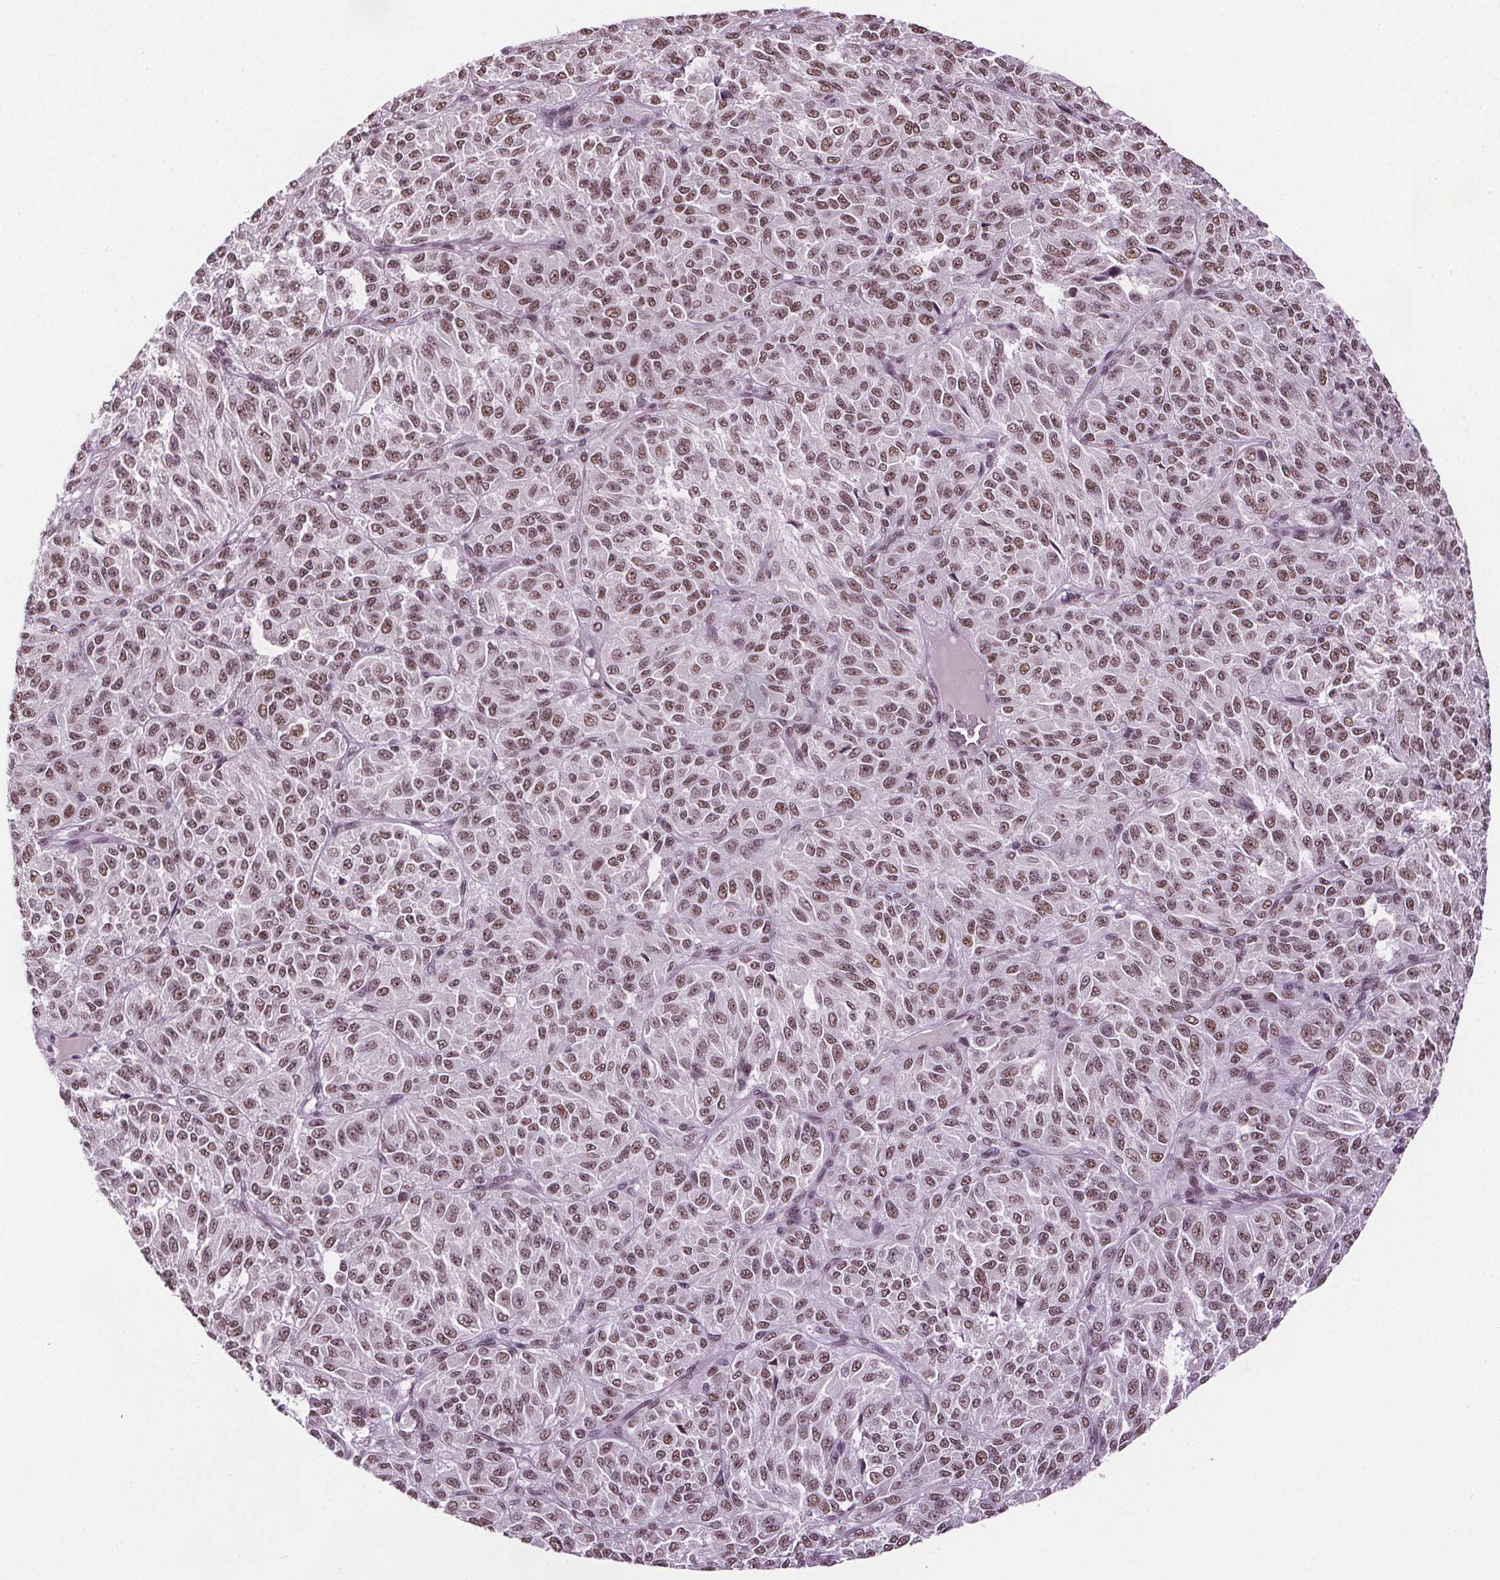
{"staining": {"intensity": "moderate", "quantity": ">75%", "location": "nuclear"}, "tissue": "melanoma", "cell_type": "Tumor cells", "image_type": "cancer", "snomed": [{"axis": "morphology", "description": "Malignant melanoma, Metastatic site"}, {"axis": "topography", "description": "Brain"}], "caption": "A micrograph showing moderate nuclear staining in about >75% of tumor cells in malignant melanoma (metastatic site), as visualized by brown immunohistochemical staining.", "gene": "IWS1", "patient": {"sex": "female", "age": 56}}